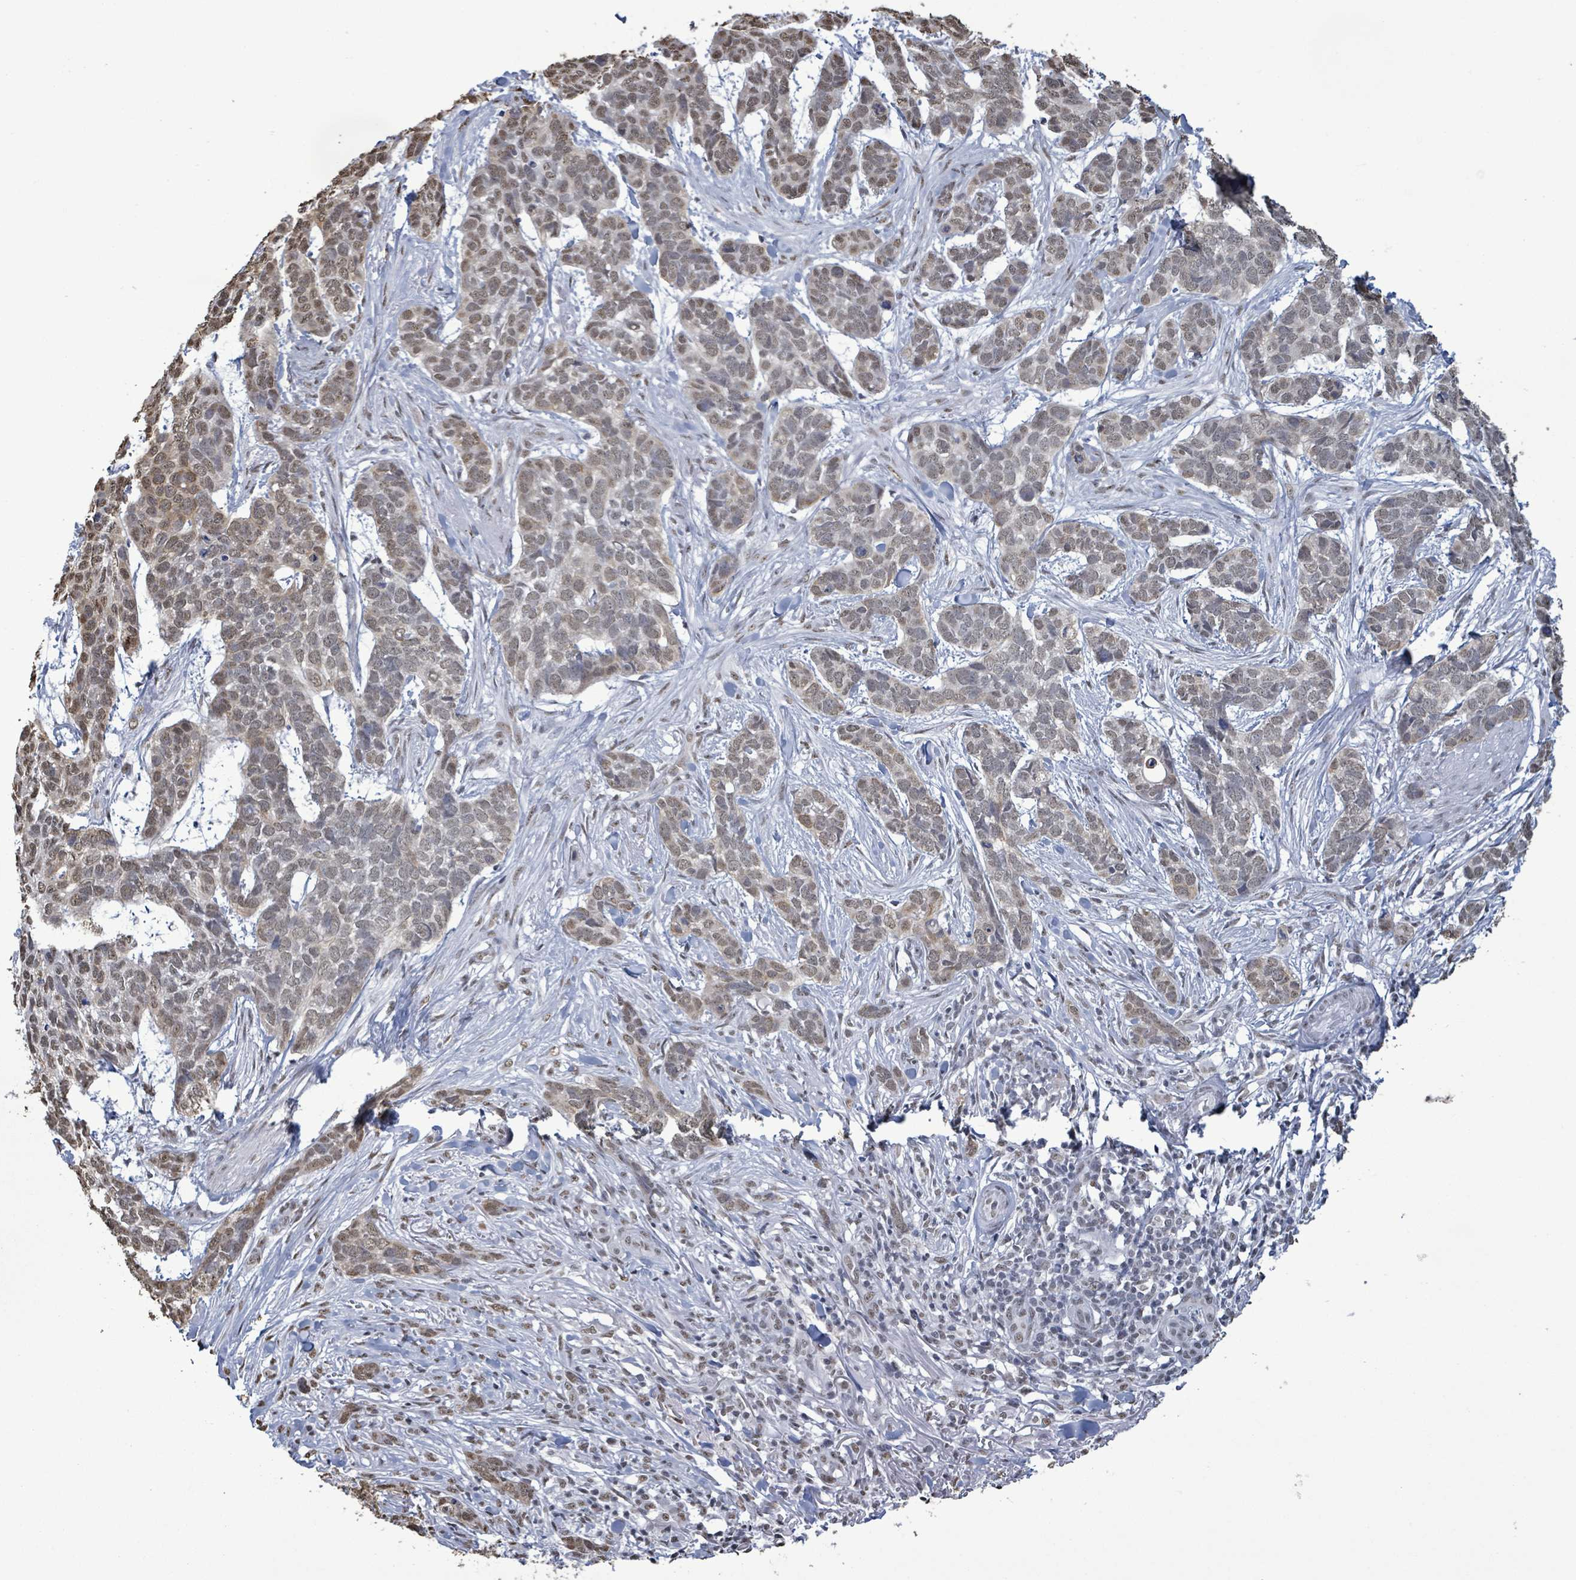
{"staining": {"intensity": "moderate", "quantity": "25%-75%", "location": "nuclear"}, "tissue": "skin cancer", "cell_type": "Tumor cells", "image_type": "cancer", "snomed": [{"axis": "morphology", "description": "Basal cell carcinoma"}, {"axis": "topography", "description": "Skin"}], "caption": "Protein expression analysis of human skin cancer (basal cell carcinoma) reveals moderate nuclear expression in approximately 25%-75% of tumor cells. Ihc stains the protein in brown and the nuclei are stained blue.", "gene": "SAMD14", "patient": {"sex": "male", "age": 86}}